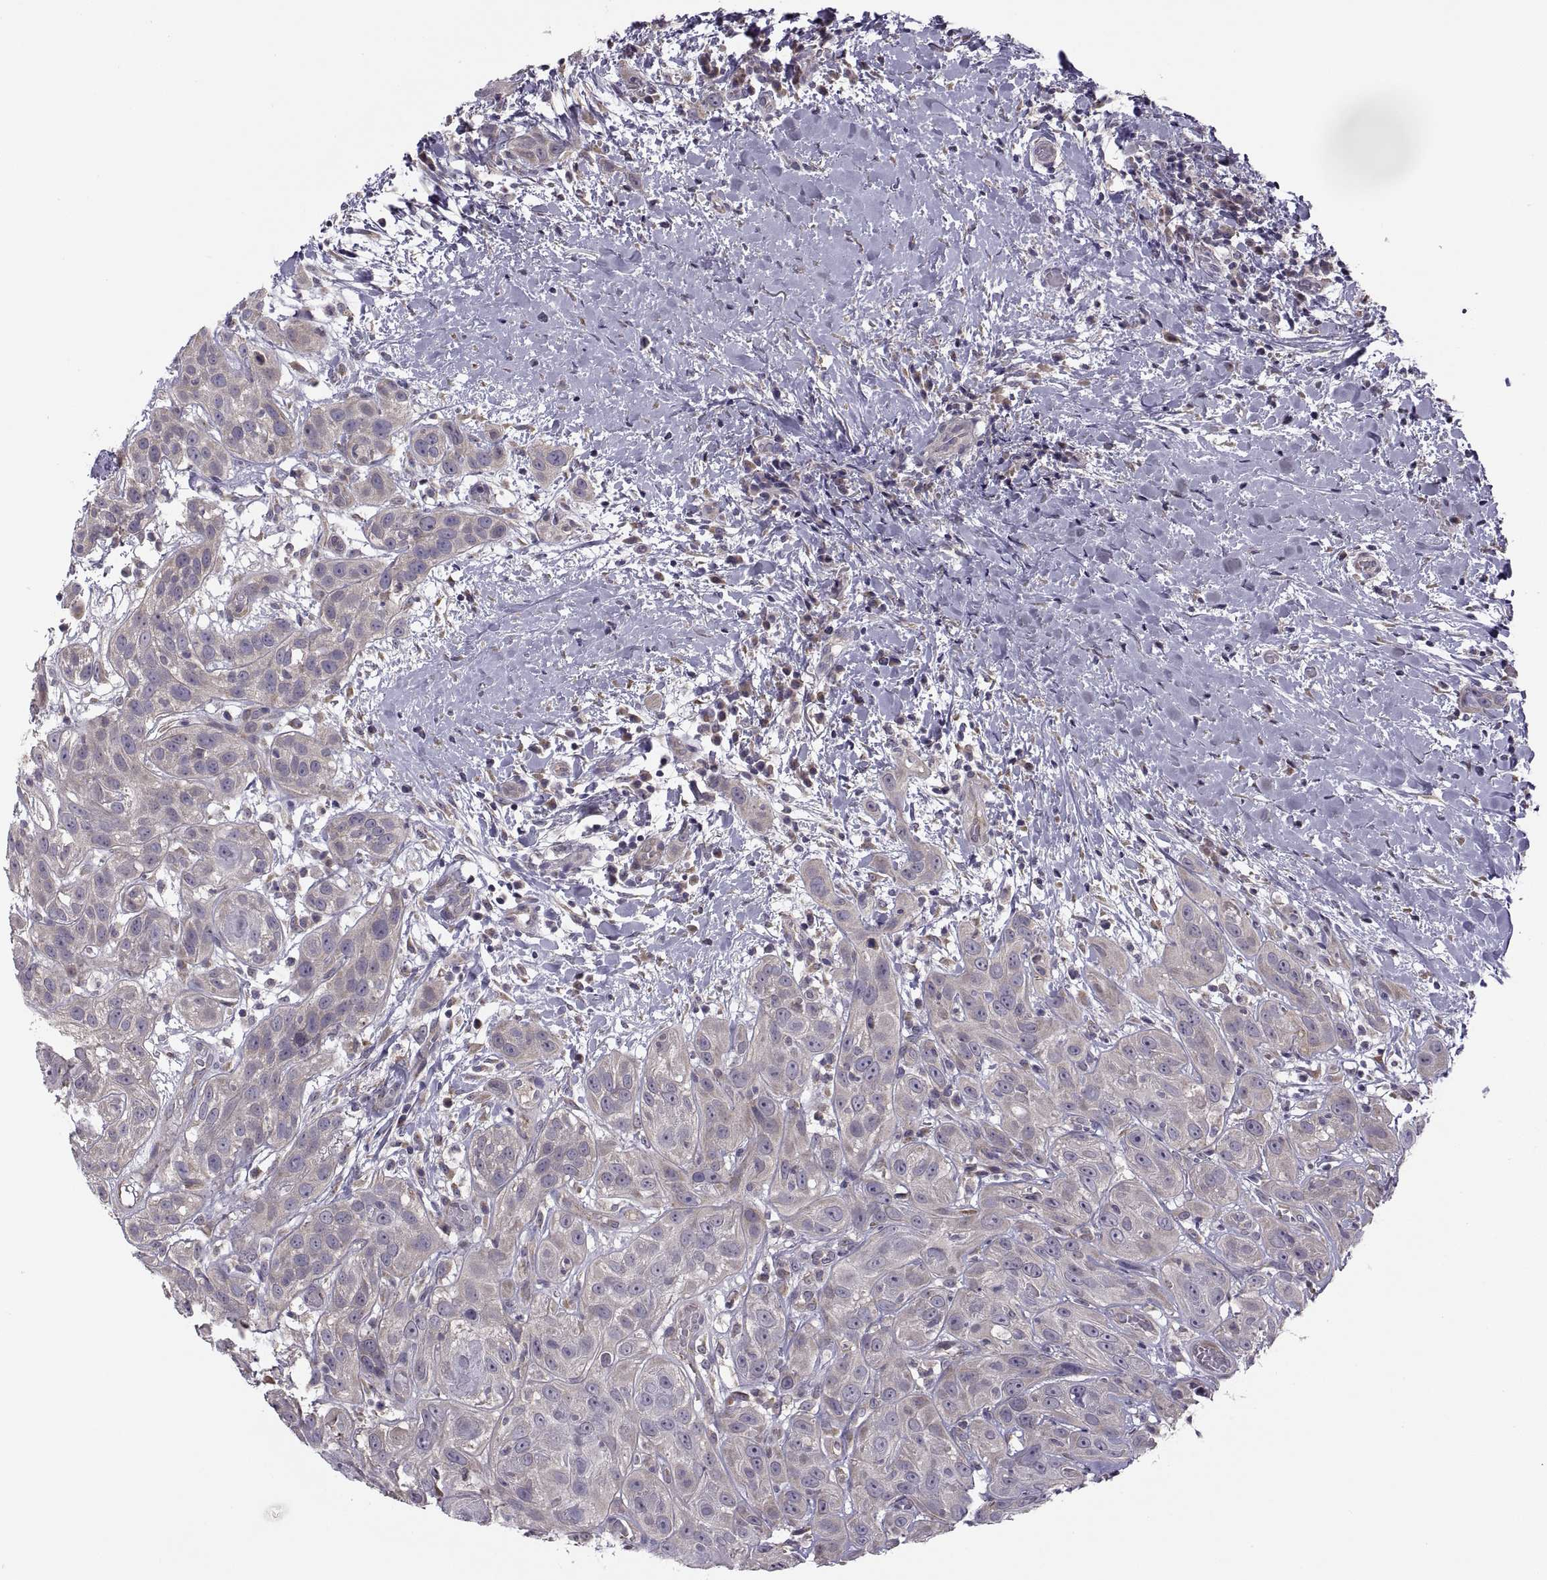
{"staining": {"intensity": "weak", "quantity": ">75%", "location": "cytoplasmic/membranous"}, "tissue": "head and neck cancer", "cell_type": "Tumor cells", "image_type": "cancer", "snomed": [{"axis": "morphology", "description": "Normal tissue, NOS"}, {"axis": "morphology", "description": "Squamous cell carcinoma, NOS"}, {"axis": "topography", "description": "Oral tissue"}, {"axis": "topography", "description": "Salivary gland"}, {"axis": "topography", "description": "Head-Neck"}], "caption": "Immunohistochemistry (IHC) histopathology image of human squamous cell carcinoma (head and neck) stained for a protein (brown), which demonstrates low levels of weak cytoplasmic/membranous staining in about >75% of tumor cells.", "gene": "ACSBG2", "patient": {"sex": "female", "age": 62}}